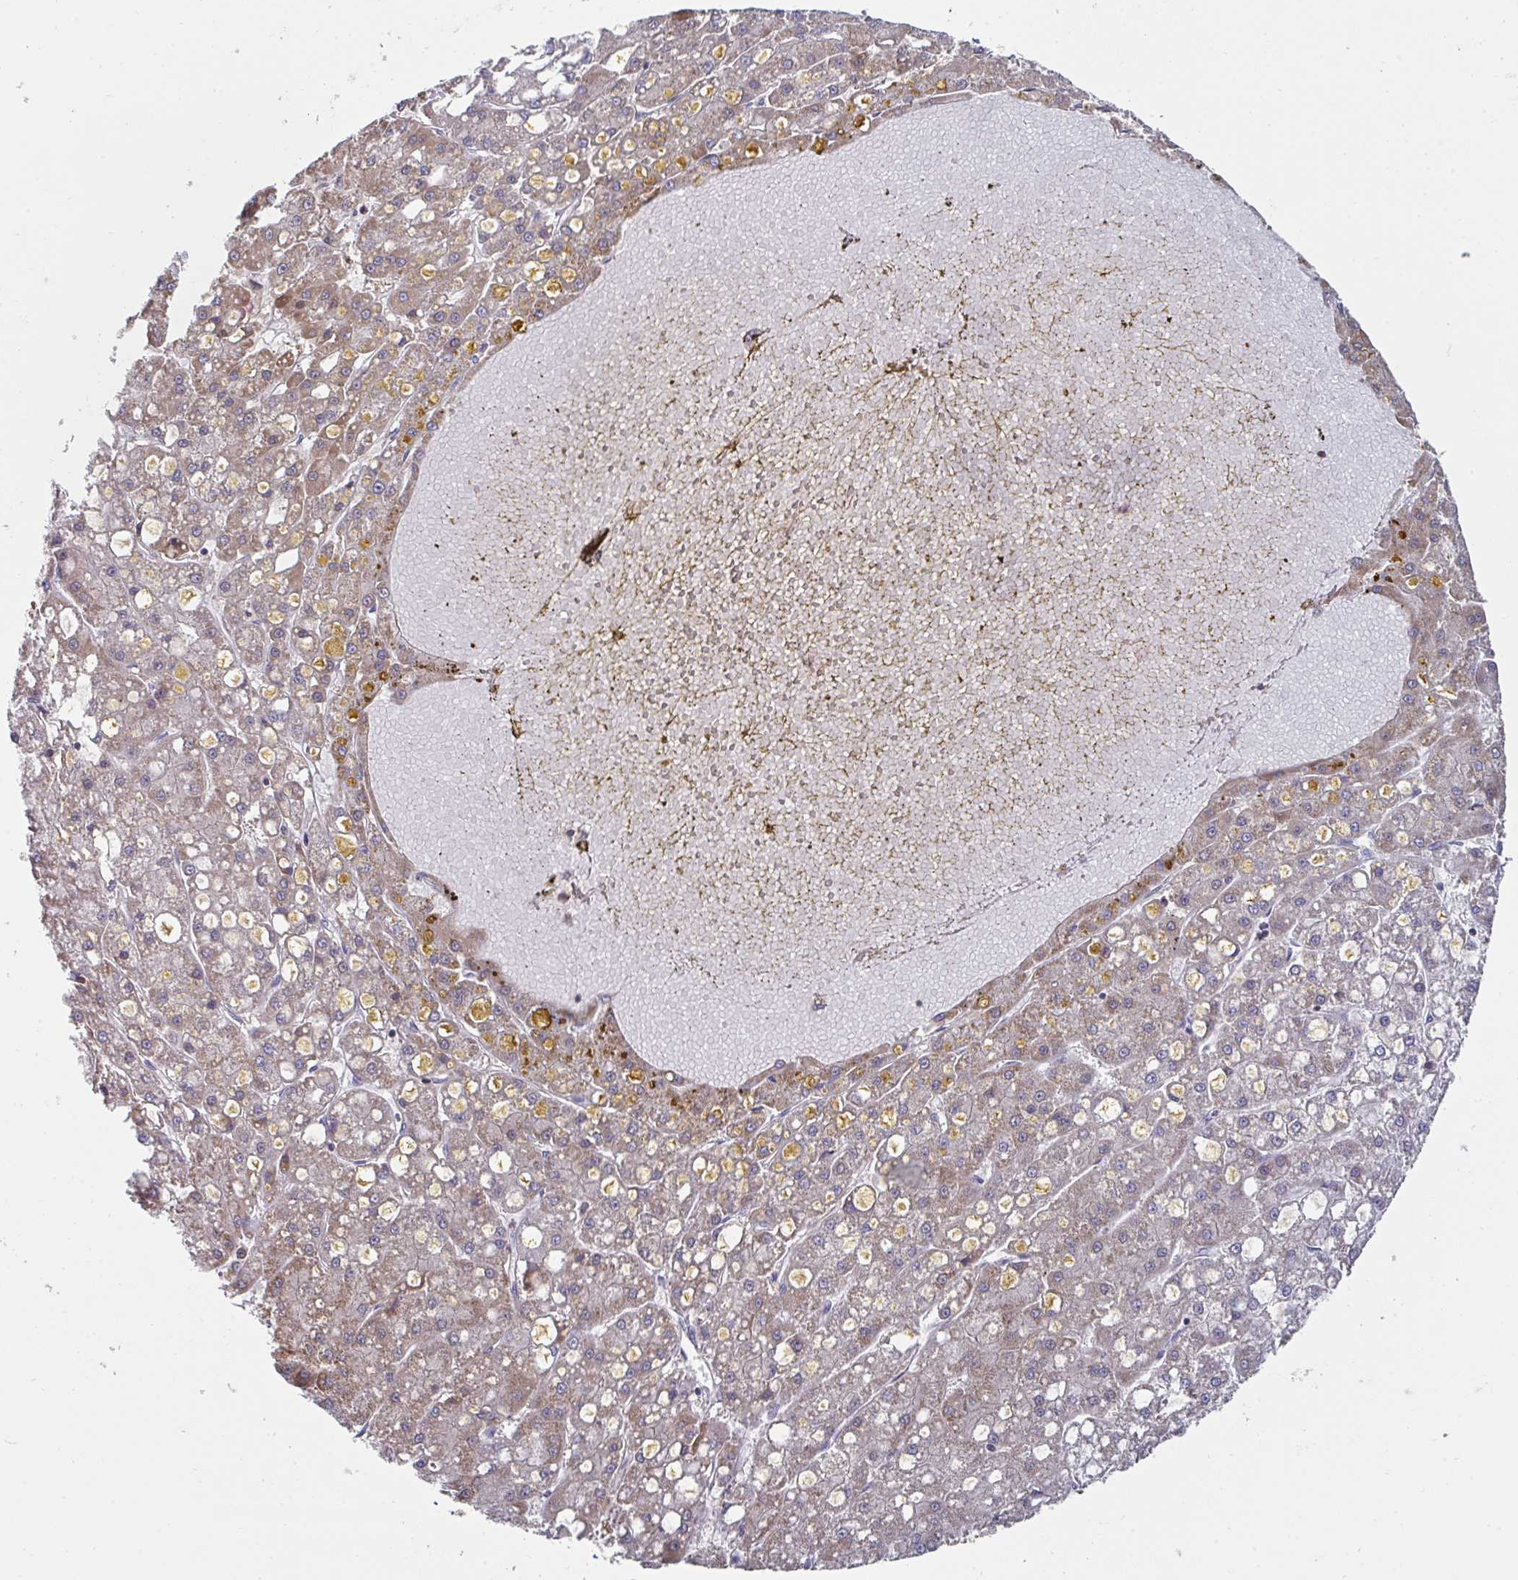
{"staining": {"intensity": "weak", "quantity": "25%-75%", "location": "cytoplasmic/membranous"}, "tissue": "liver cancer", "cell_type": "Tumor cells", "image_type": "cancer", "snomed": [{"axis": "morphology", "description": "Carcinoma, Hepatocellular, NOS"}, {"axis": "topography", "description": "Liver"}], "caption": "The immunohistochemical stain highlights weak cytoplasmic/membranous expression in tumor cells of liver cancer tissue.", "gene": "DZANK1", "patient": {"sex": "male", "age": 67}}